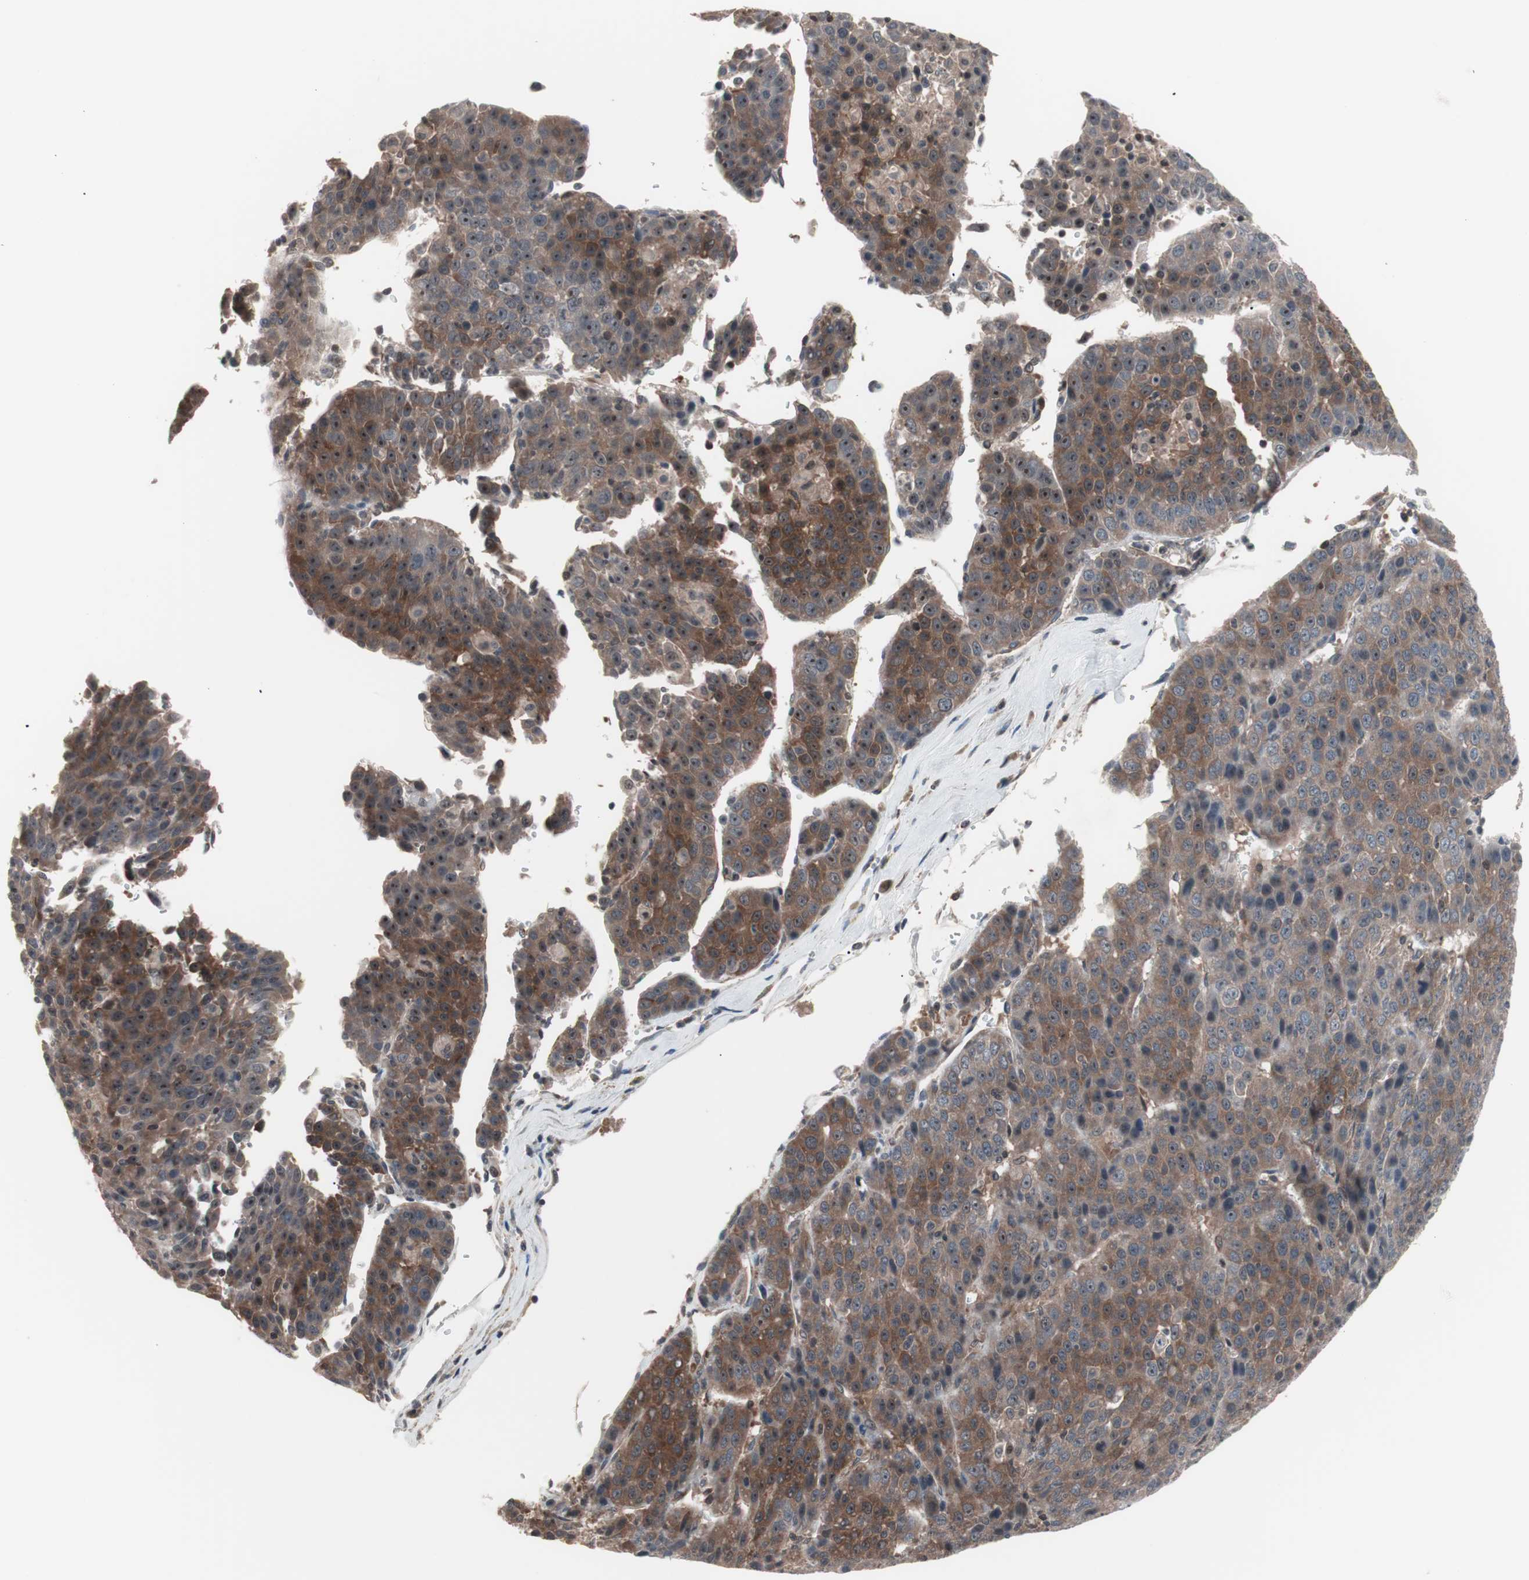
{"staining": {"intensity": "weak", "quantity": "25%-75%", "location": "cytoplasmic/membranous,nuclear"}, "tissue": "liver cancer", "cell_type": "Tumor cells", "image_type": "cancer", "snomed": [{"axis": "morphology", "description": "Carcinoma, Hepatocellular, NOS"}, {"axis": "topography", "description": "Liver"}], "caption": "This is an image of IHC staining of liver cancer, which shows weak positivity in the cytoplasmic/membranous and nuclear of tumor cells.", "gene": "IRS1", "patient": {"sex": "female", "age": 53}}